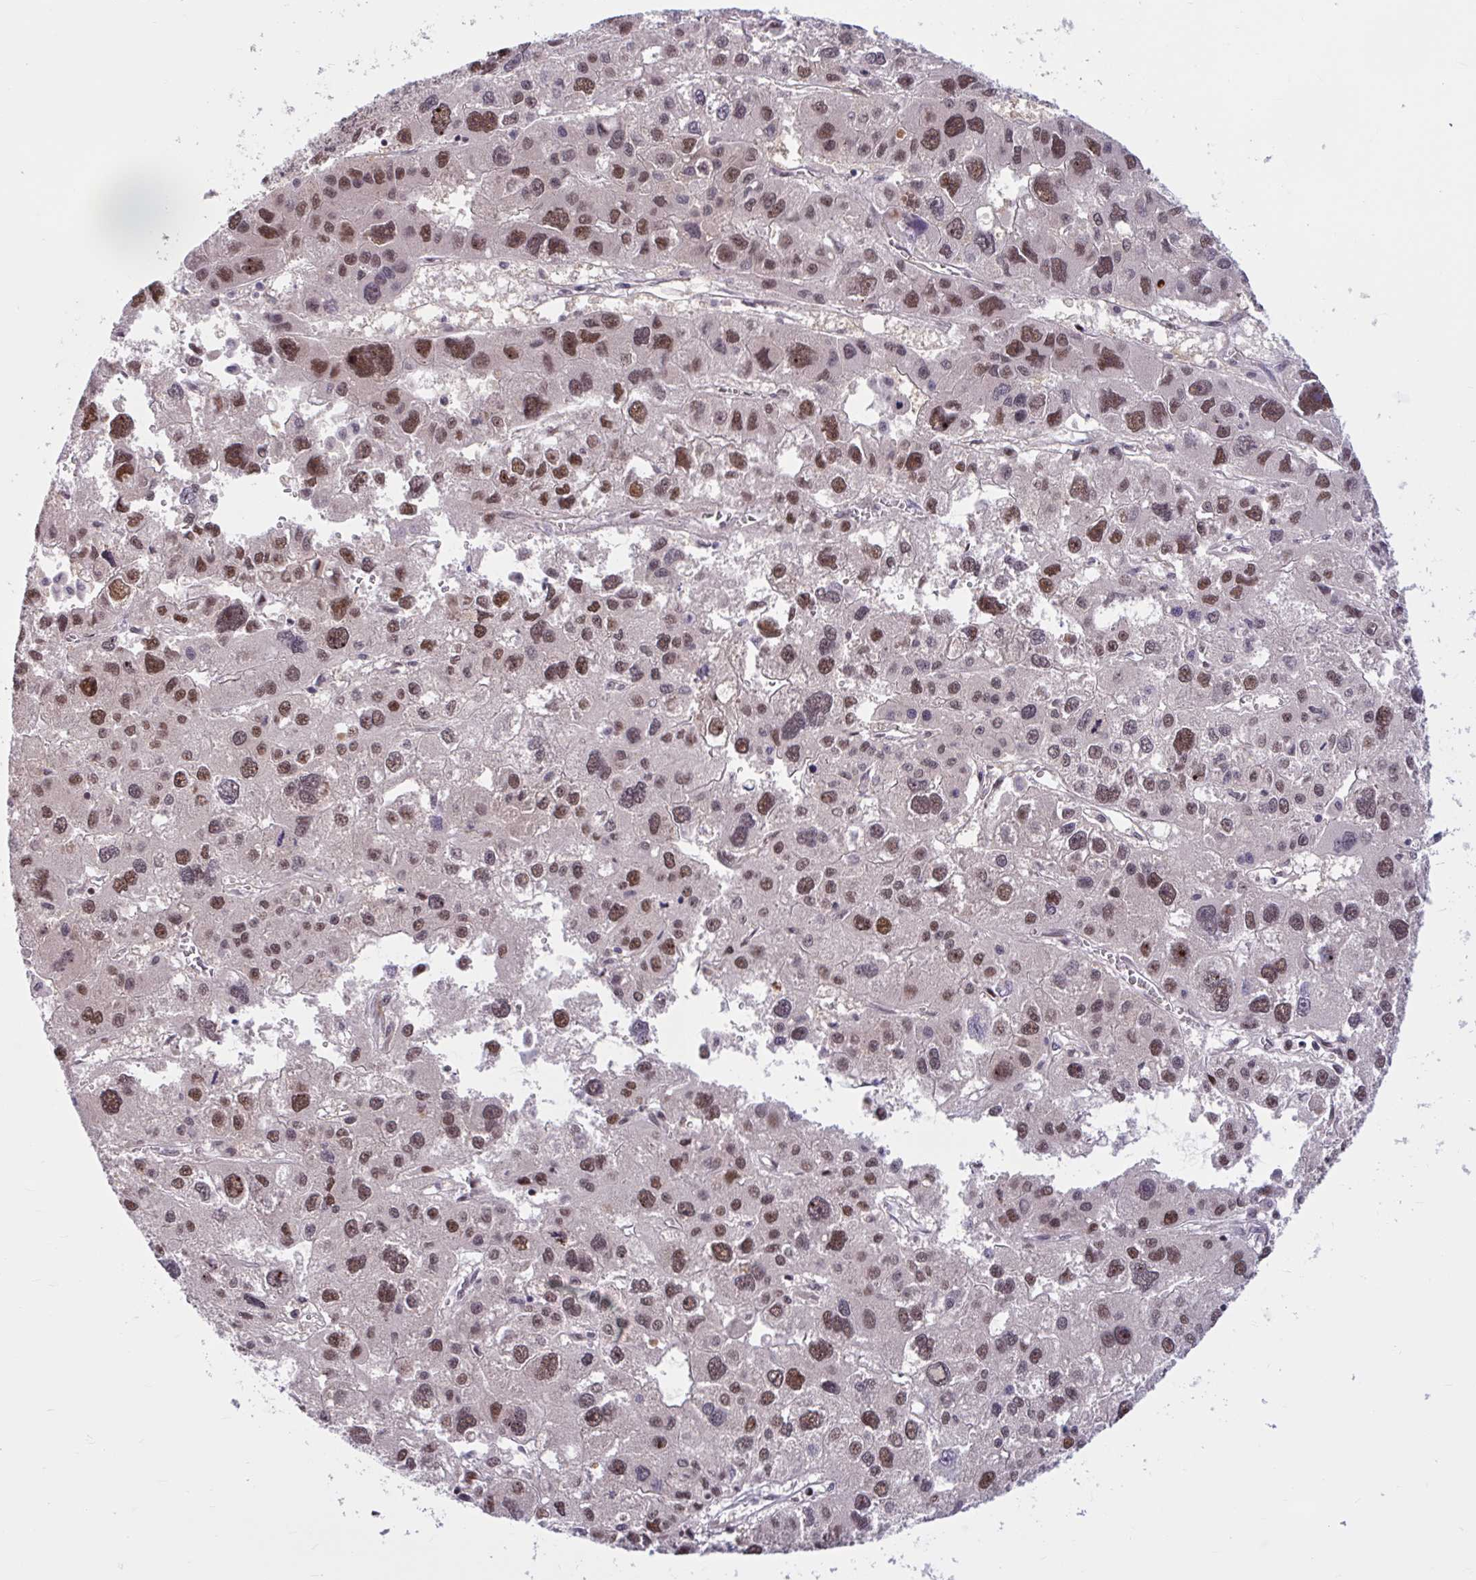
{"staining": {"intensity": "moderate", "quantity": ">75%", "location": "nuclear"}, "tissue": "liver cancer", "cell_type": "Tumor cells", "image_type": "cancer", "snomed": [{"axis": "morphology", "description": "Carcinoma, Hepatocellular, NOS"}, {"axis": "topography", "description": "Liver"}], "caption": "Hepatocellular carcinoma (liver) stained for a protein demonstrates moderate nuclear positivity in tumor cells.", "gene": "RBL1", "patient": {"sex": "male", "age": 73}}